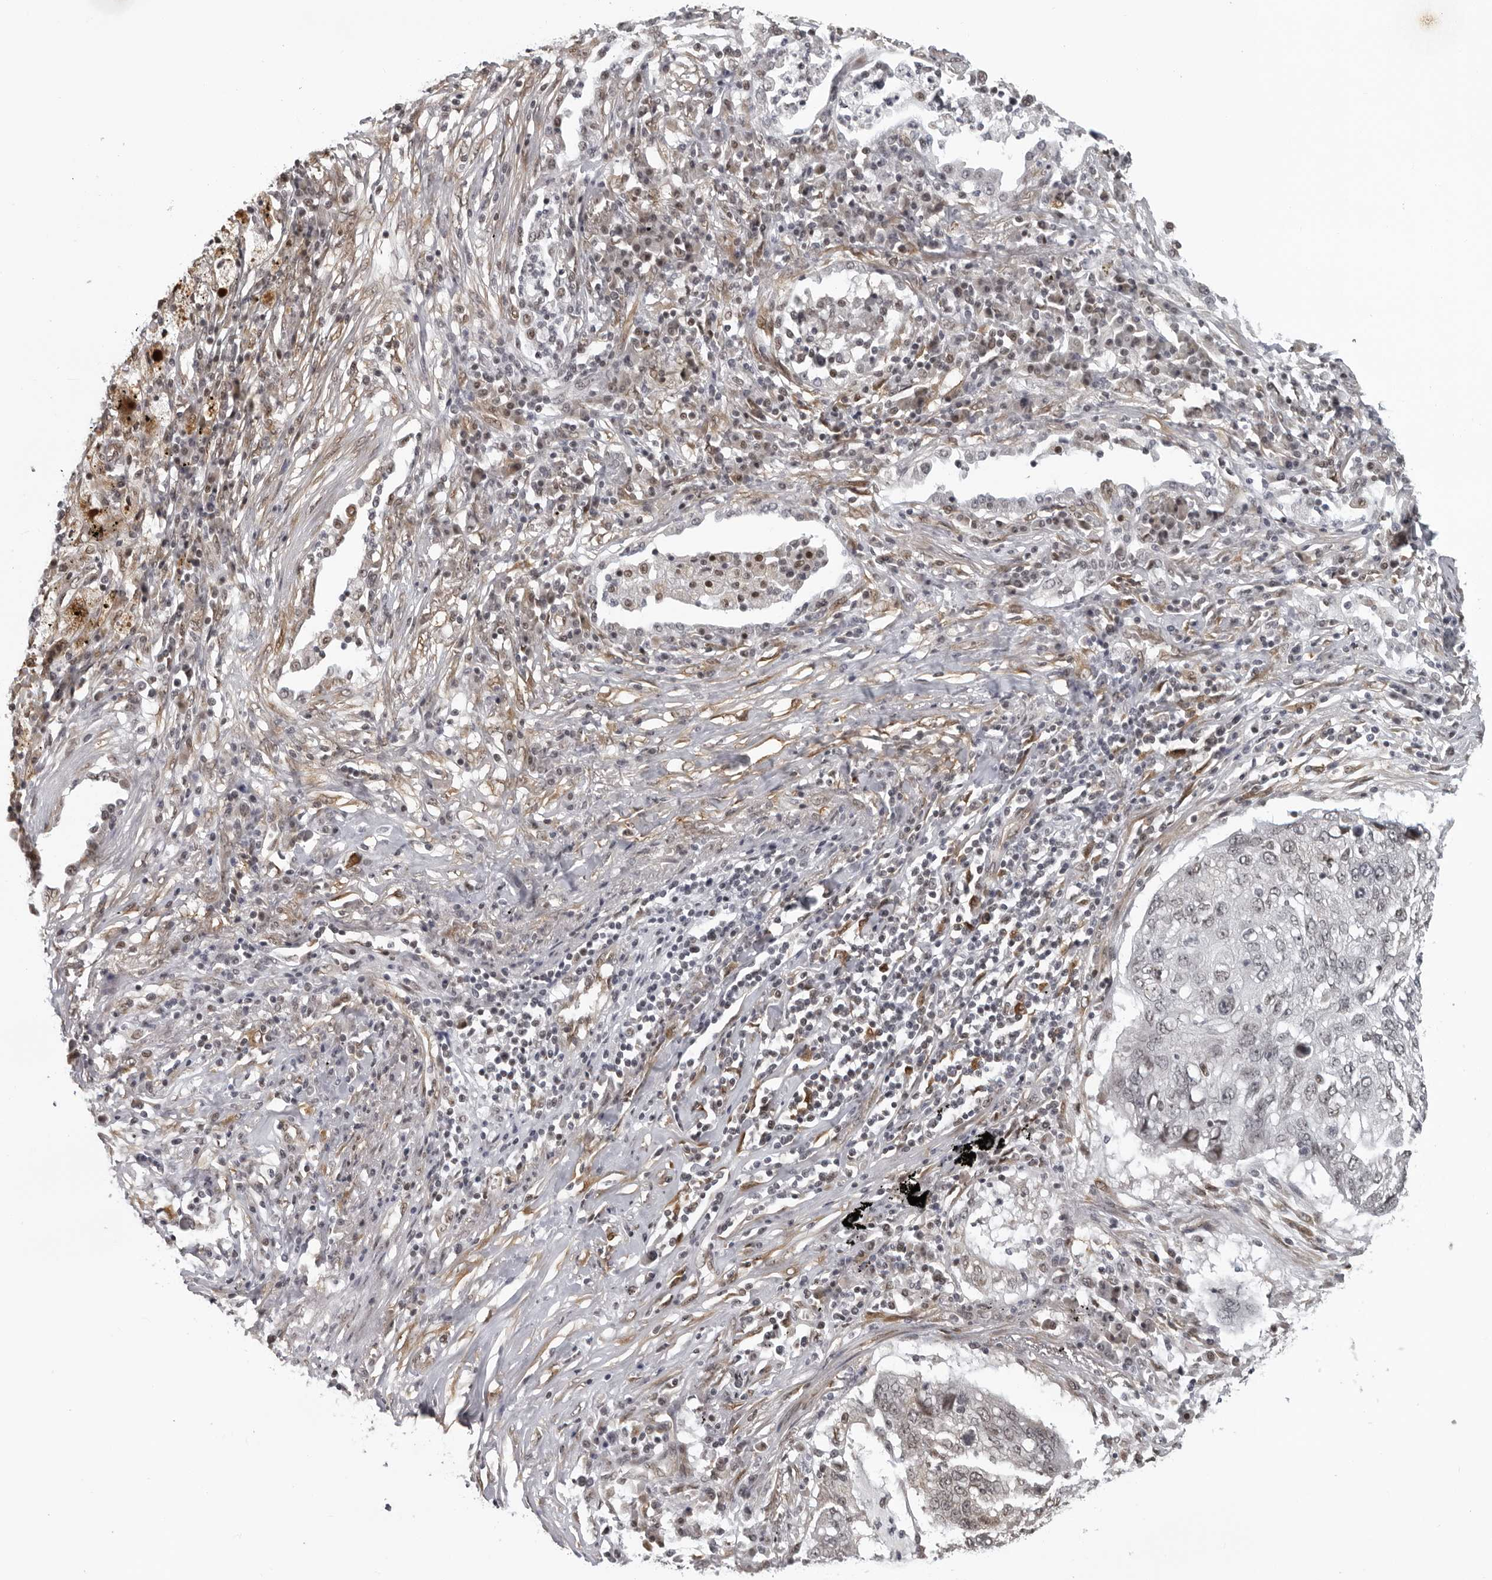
{"staining": {"intensity": "weak", "quantity": "<25%", "location": "cytoplasmic/membranous"}, "tissue": "lung cancer", "cell_type": "Tumor cells", "image_type": "cancer", "snomed": [{"axis": "morphology", "description": "Squamous cell carcinoma, NOS"}, {"axis": "topography", "description": "Lung"}], "caption": "The histopathology image demonstrates no significant staining in tumor cells of squamous cell carcinoma (lung).", "gene": "MAF", "patient": {"sex": "female", "age": 63}}